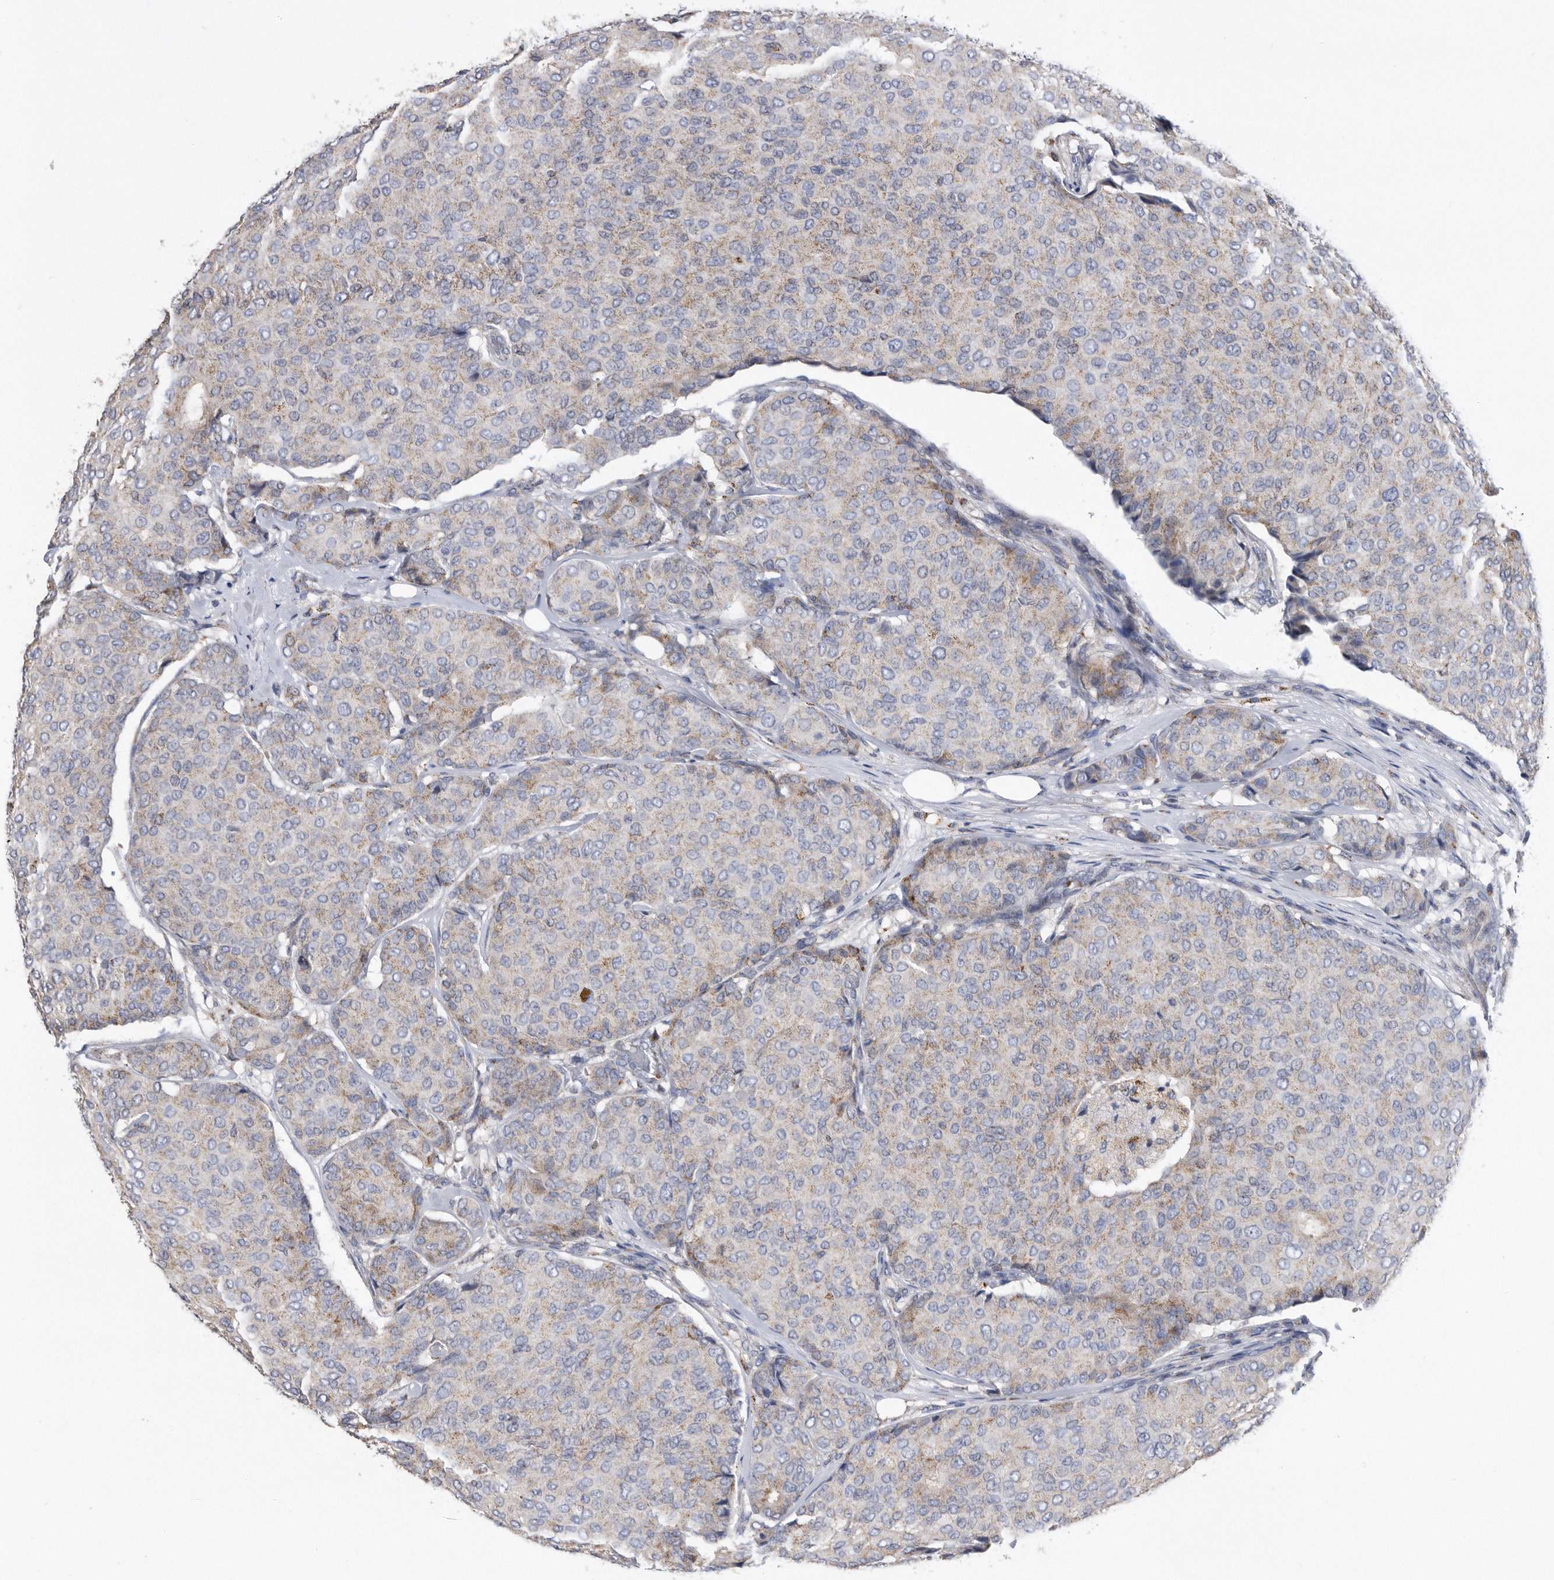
{"staining": {"intensity": "weak", "quantity": "25%-75%", "location": "cytoplasmic/membranous"}, "tissue": "breast cancer", "cell_type": "Tumor cells", "image_type": "cancer", "snomed": [{"axis": "morphology", "description": "Duct carcinoma"}, {"axis": "topography", "description": "Breast"}], "caption": "Weak cytoplasmic/membranous staining for a protein is seen in approximately 25%-75% of tumor cells of infiltrating ductal carcinoma (breast) using immunohistochemistry (IHC).", "gene": "CRISPLD2", "patient": {"sex": "female", "age": 75}}